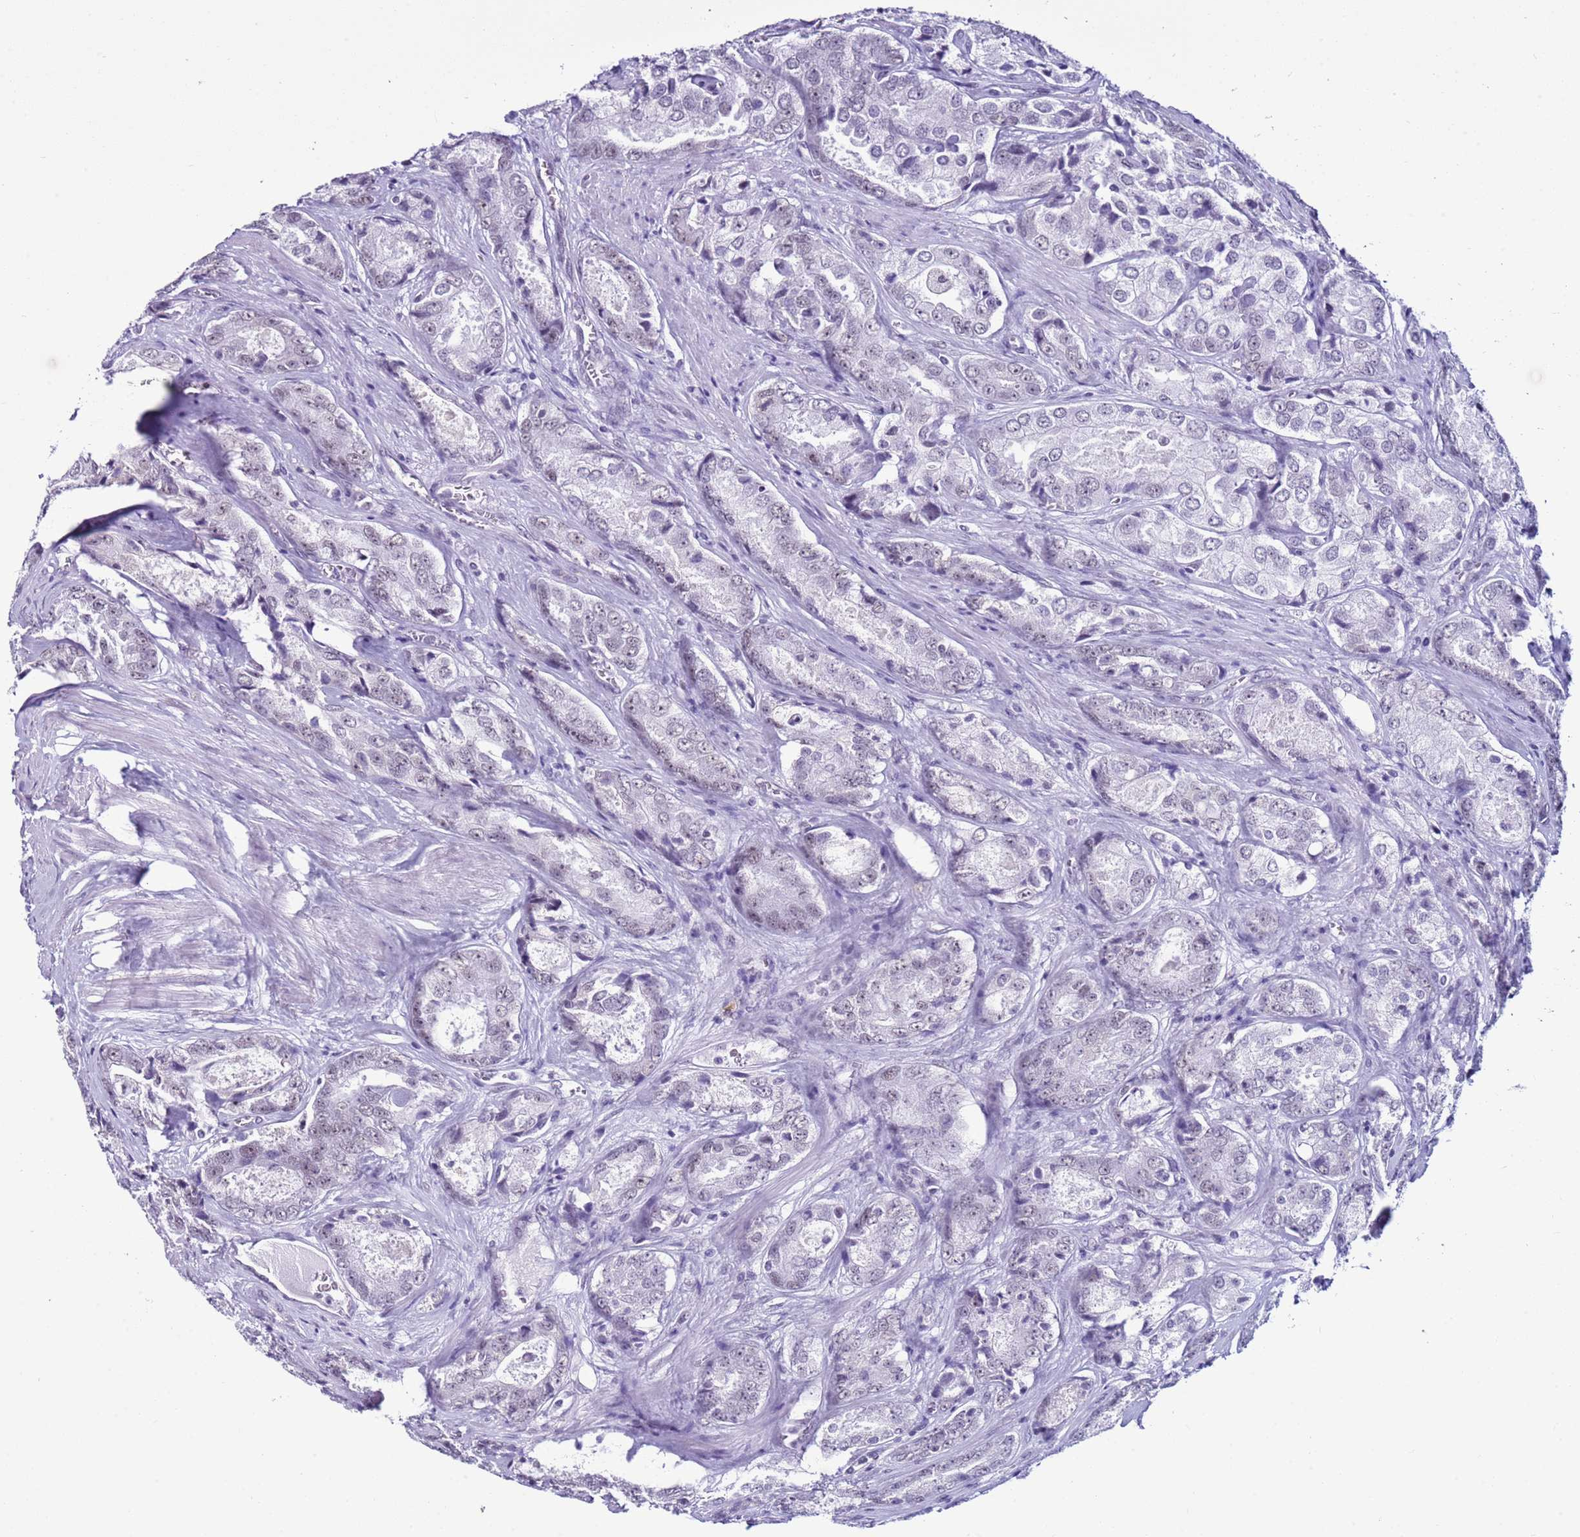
{"staining": {"intensity": "weak", "quantity": "<25%", "location": "nuclear"}, "tissue": "prostate cancer", "cell_type": "Tumor cells", "image_type": "cancer", "snomed": [{"axis": "morphology", "description": "Adenocarcinoma, Low grade"}, {"axis": "topography", "description": "Prostate"}], "caption": "Immunohistochemical staining of human adenocarcinoma (low-grade) (prostate) exhibits no significant positivity in tumor cells.", "gene": "DHX15", "patient": {"sex": "male", "age": 68}}